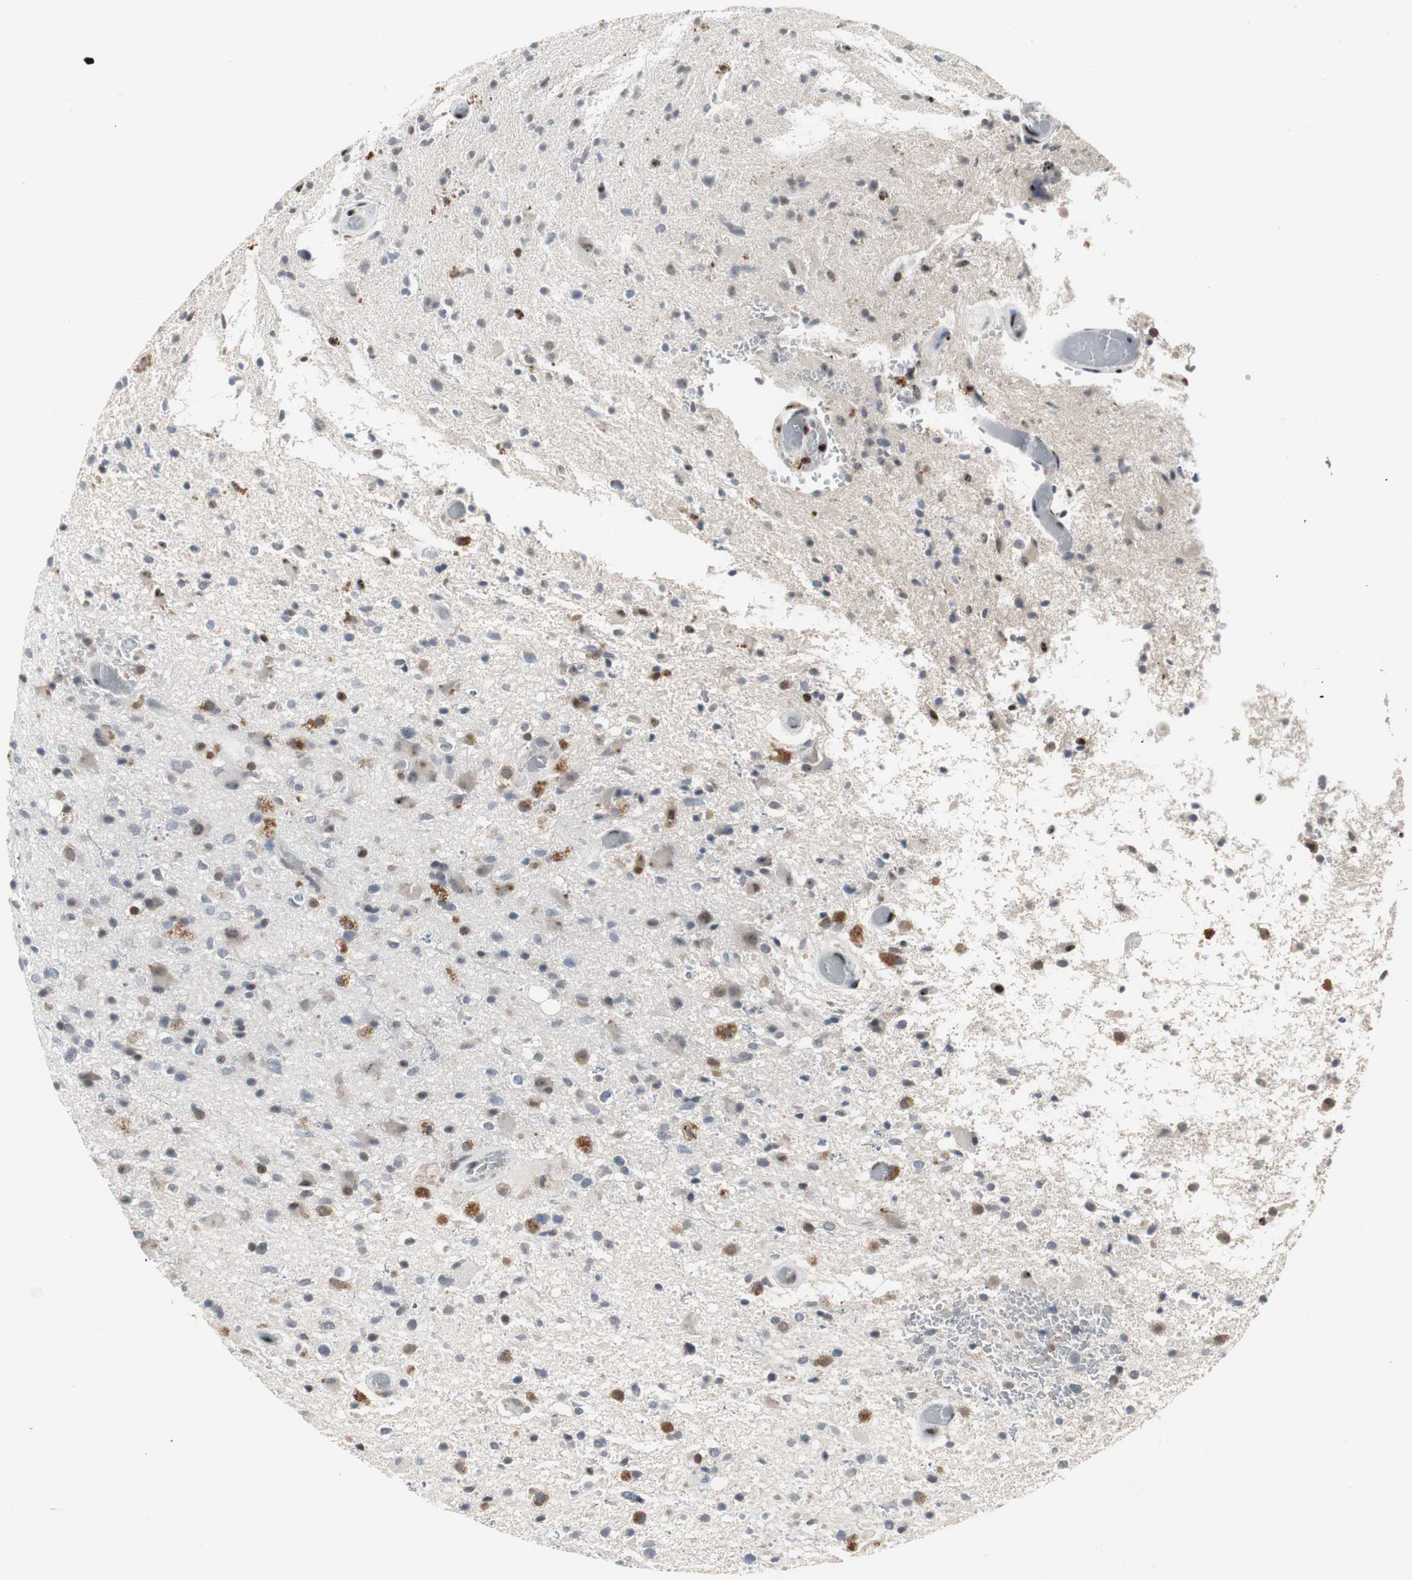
{"staining": {"intensity": "negative", "quantity": "none", "location": "none"}, "tissue": "glioma", "cell_type": "Tumor cells", "image_type": "cancer", "snomed": [{"axis": "morphology", "description": "Glioma, malignant, High grade"}, {"axis": "topography", "description": "Brain"}], "caption": "Immunohistochemistry of human glioma reveals no expression in tumor cells.", "gene": "GRK2", "patient": {"sex": "male", "age": 33}}